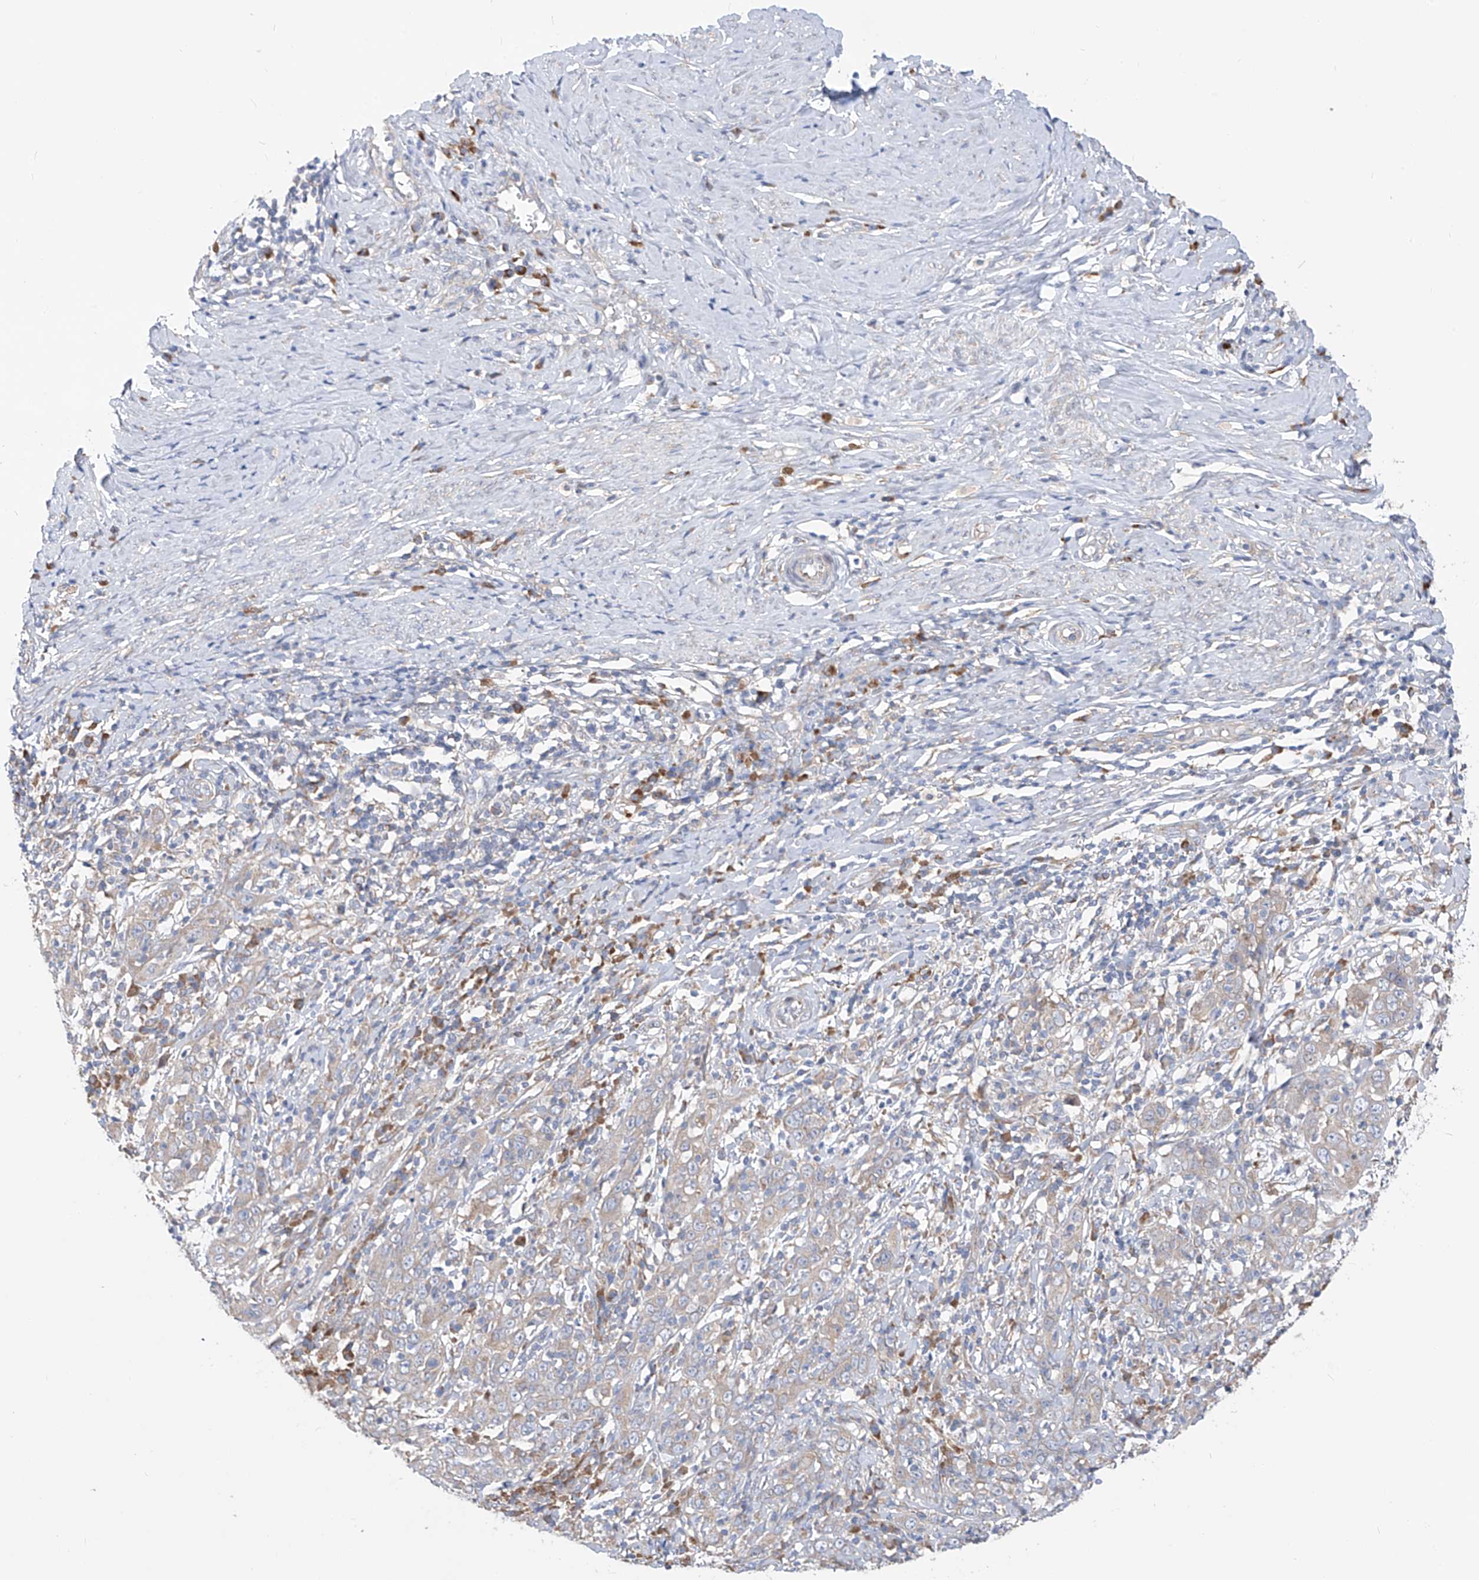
{"staining": {"intensity": "negative", "quantity": "none", "location": "none"}, "tissue": "cervical cancer", "cell_type": "Tumor cells", "image_type": "cancer", "snomed": [{"axis": "morphology", "description": "Squamous cell carcinoma, NOS"}, {"axis": "topography", "description": "Cervix"}], "caption": "The histopathology image demonstrates no staining of tumor cells in cervical cancer.", "gene": "UFL1", "patient": {"sex": "female", "age": 46}}